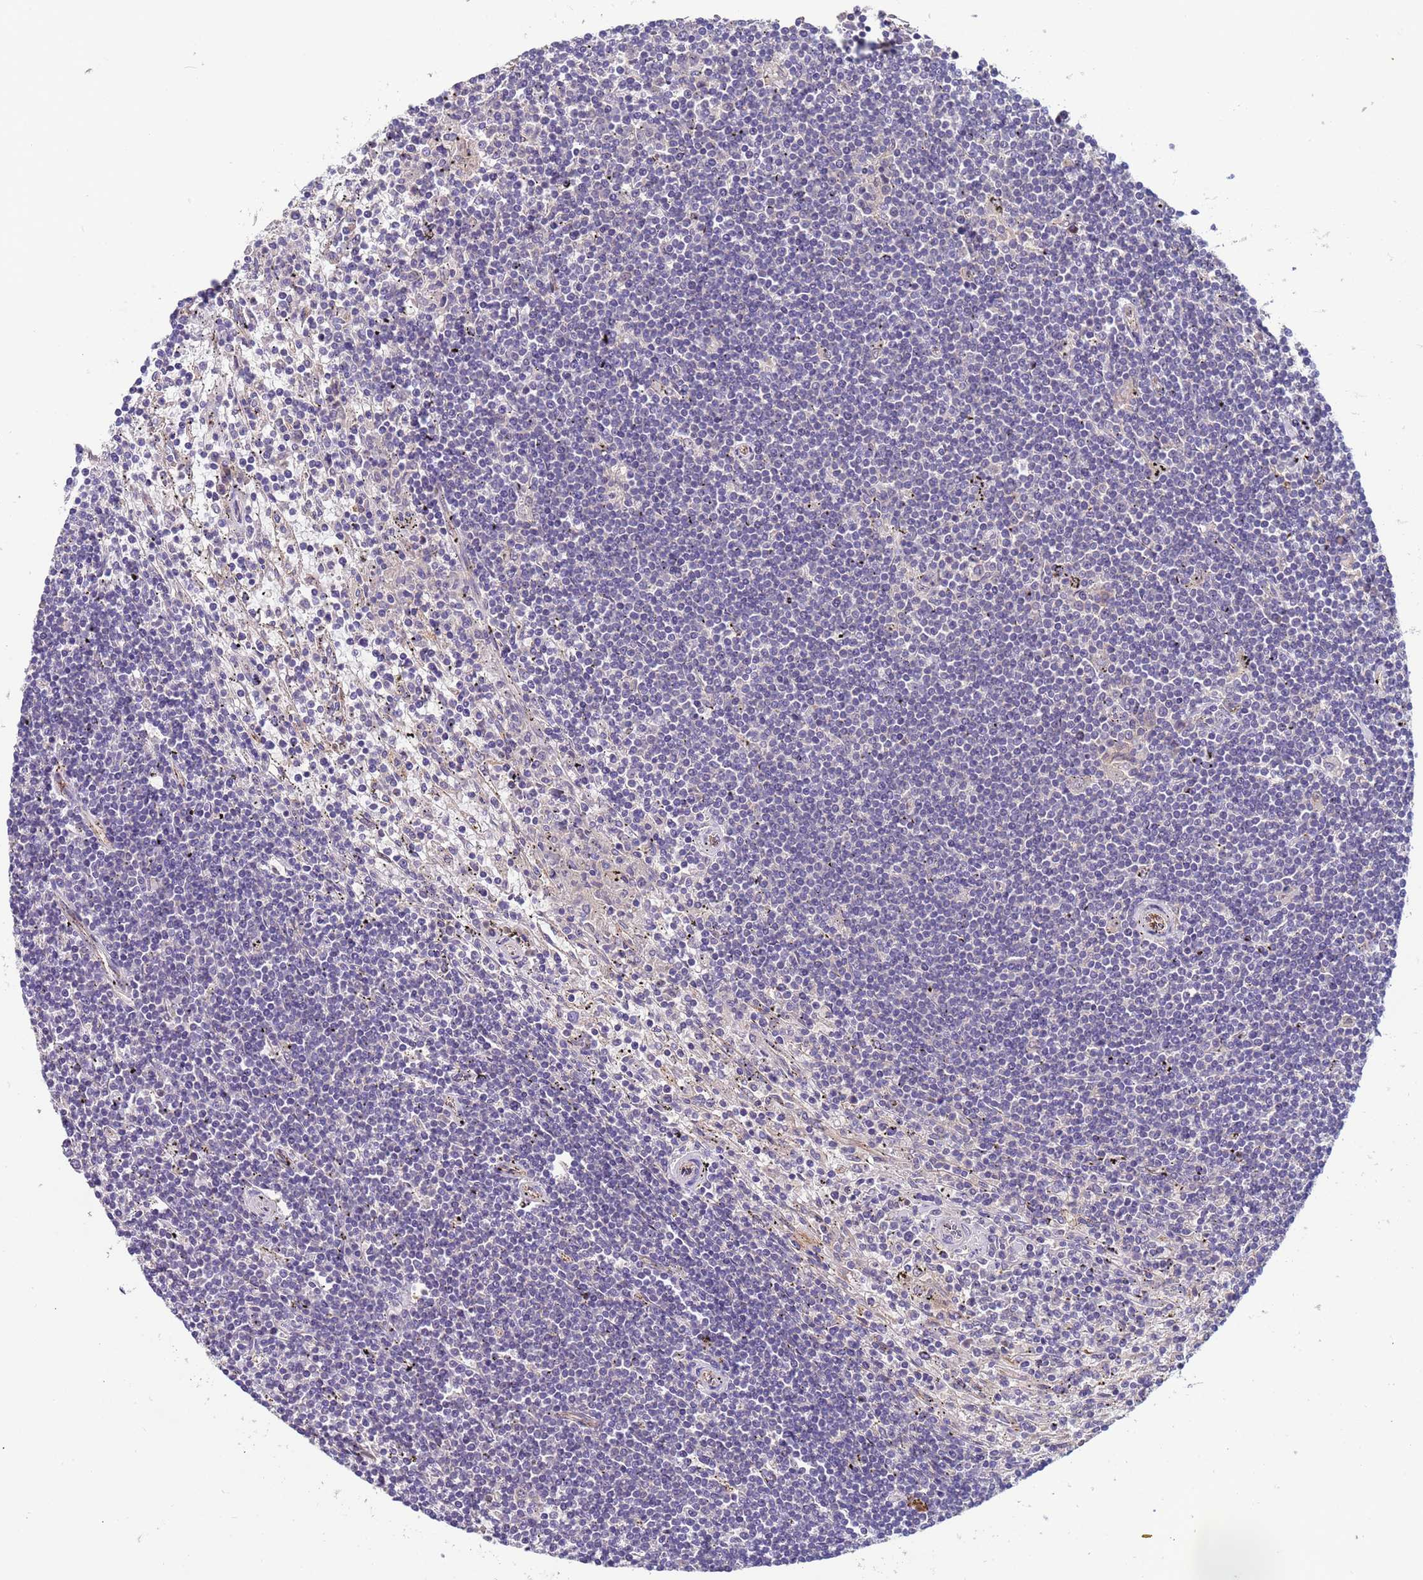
{"staining": {"intensity": "negative", "quantity": "none", "location": "none"}, "tissue": "lymphoma", "cell_type": "Tumor cells", "image_type": "cancer", "snomed": [{"axis": "morphology", "description": "Malignant lymphoma, non-Hodgkin's type, Low grade"}, {"axis": "topography", "description": "Spleen"}], "caption": "This is a image of immunohistochemistry staining of lymphoma, which shows no staining in tumor cells. (DAB (3,3'-diaminobenzidine) immunohistochemistry with hematoxylin counter stain).", "gene": "ZNF248", "patient": {"sex": "male", "age": 76}}